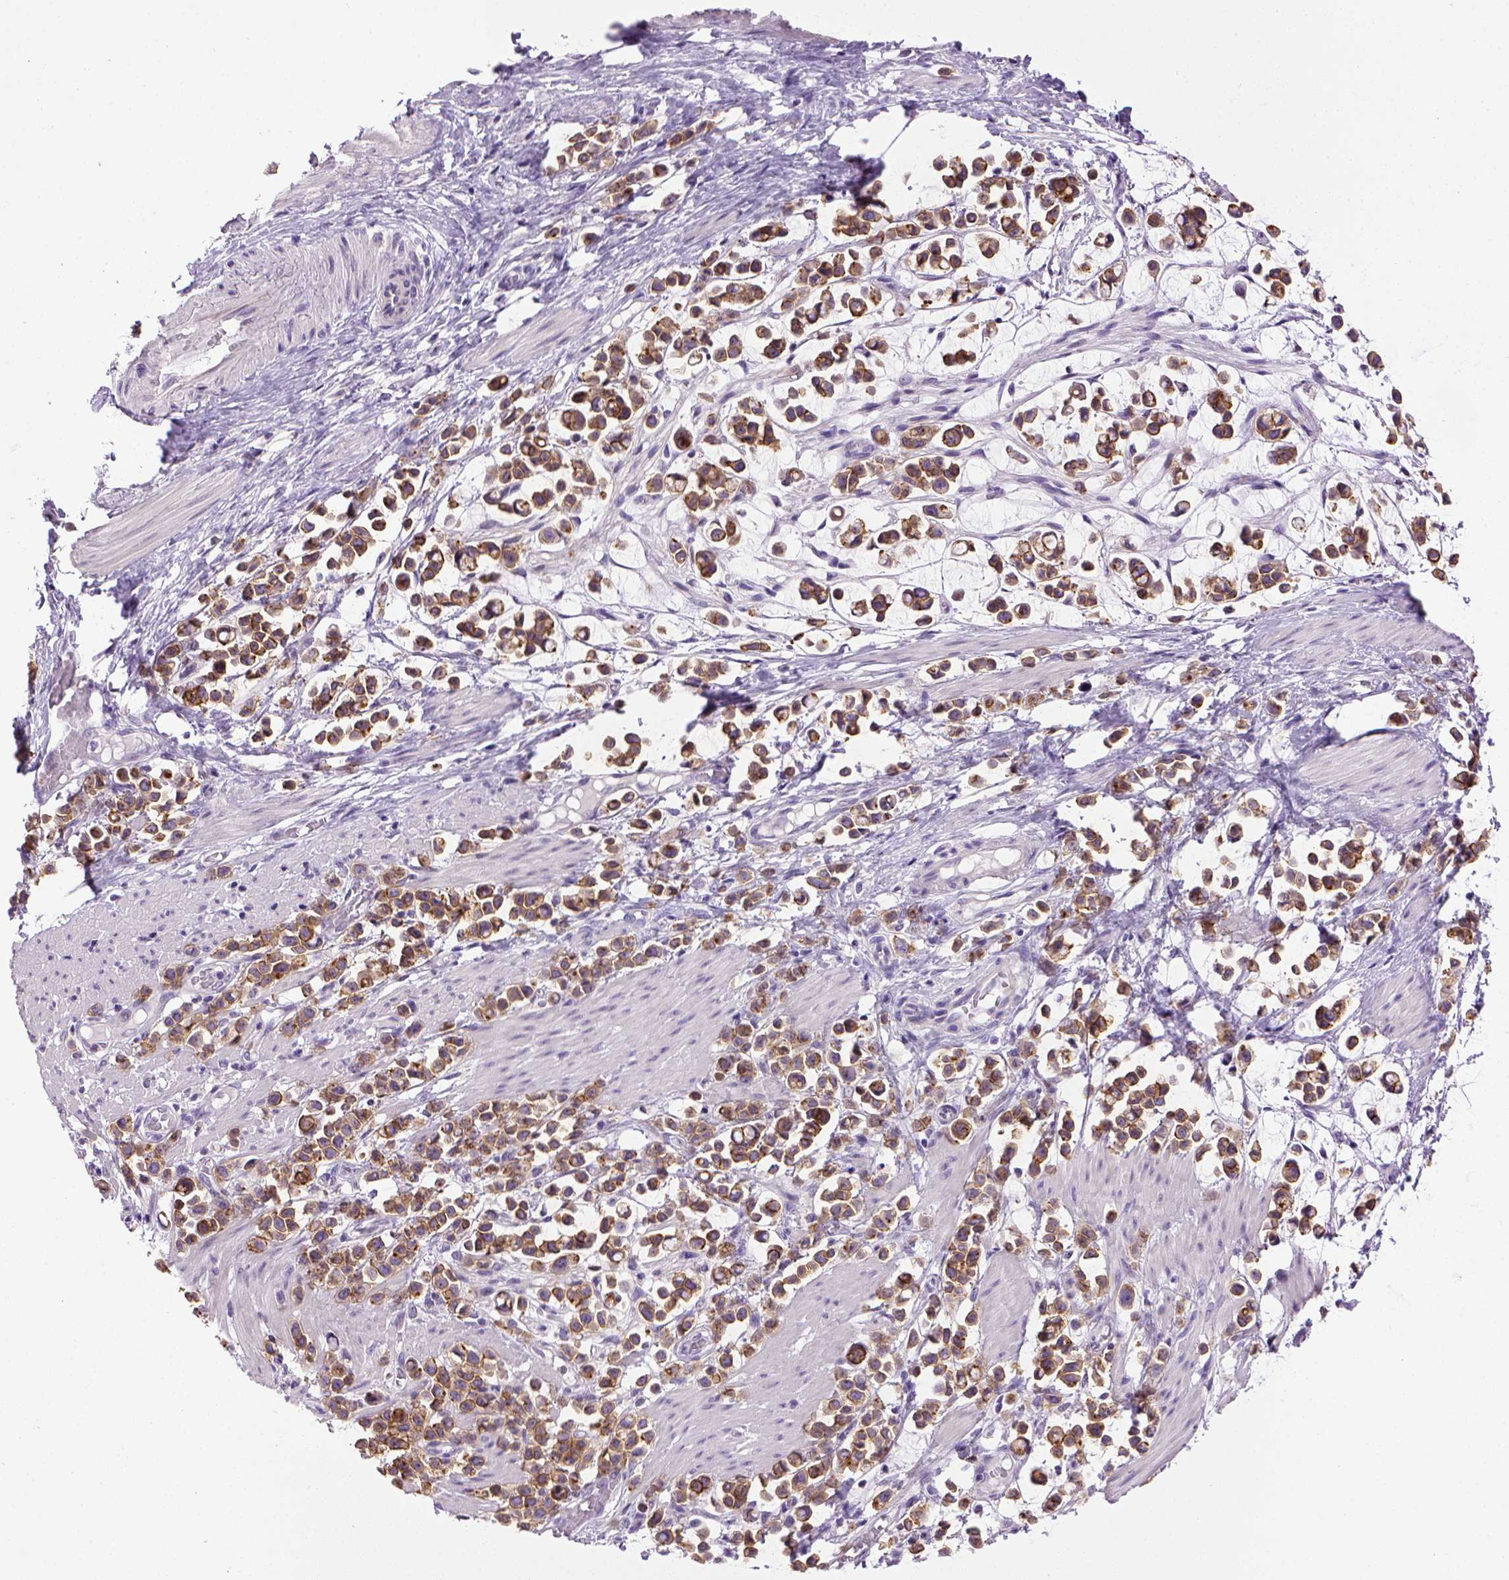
{"staining": {"intensity": "strong", "quantity": ">75%", "location": "cytoplasmic/membranous"}, "tissue": "stomach cancer", "cell_type": "Tumor cells", "image_type": "cancer", "snomed": [{"axis": "morphology", "description": "Adenocarcinoma, NOS"}, {"axis": "topography", "description": "Stomach"}], "caption": "An image showing strong cytoplasmic/membranous expression in about >75% of tumor cells in stomach cancer, as visualized by brown immunohistochemical staining.", "gene": "CDH1", "patient": {"sex": "male", "age": 82}}